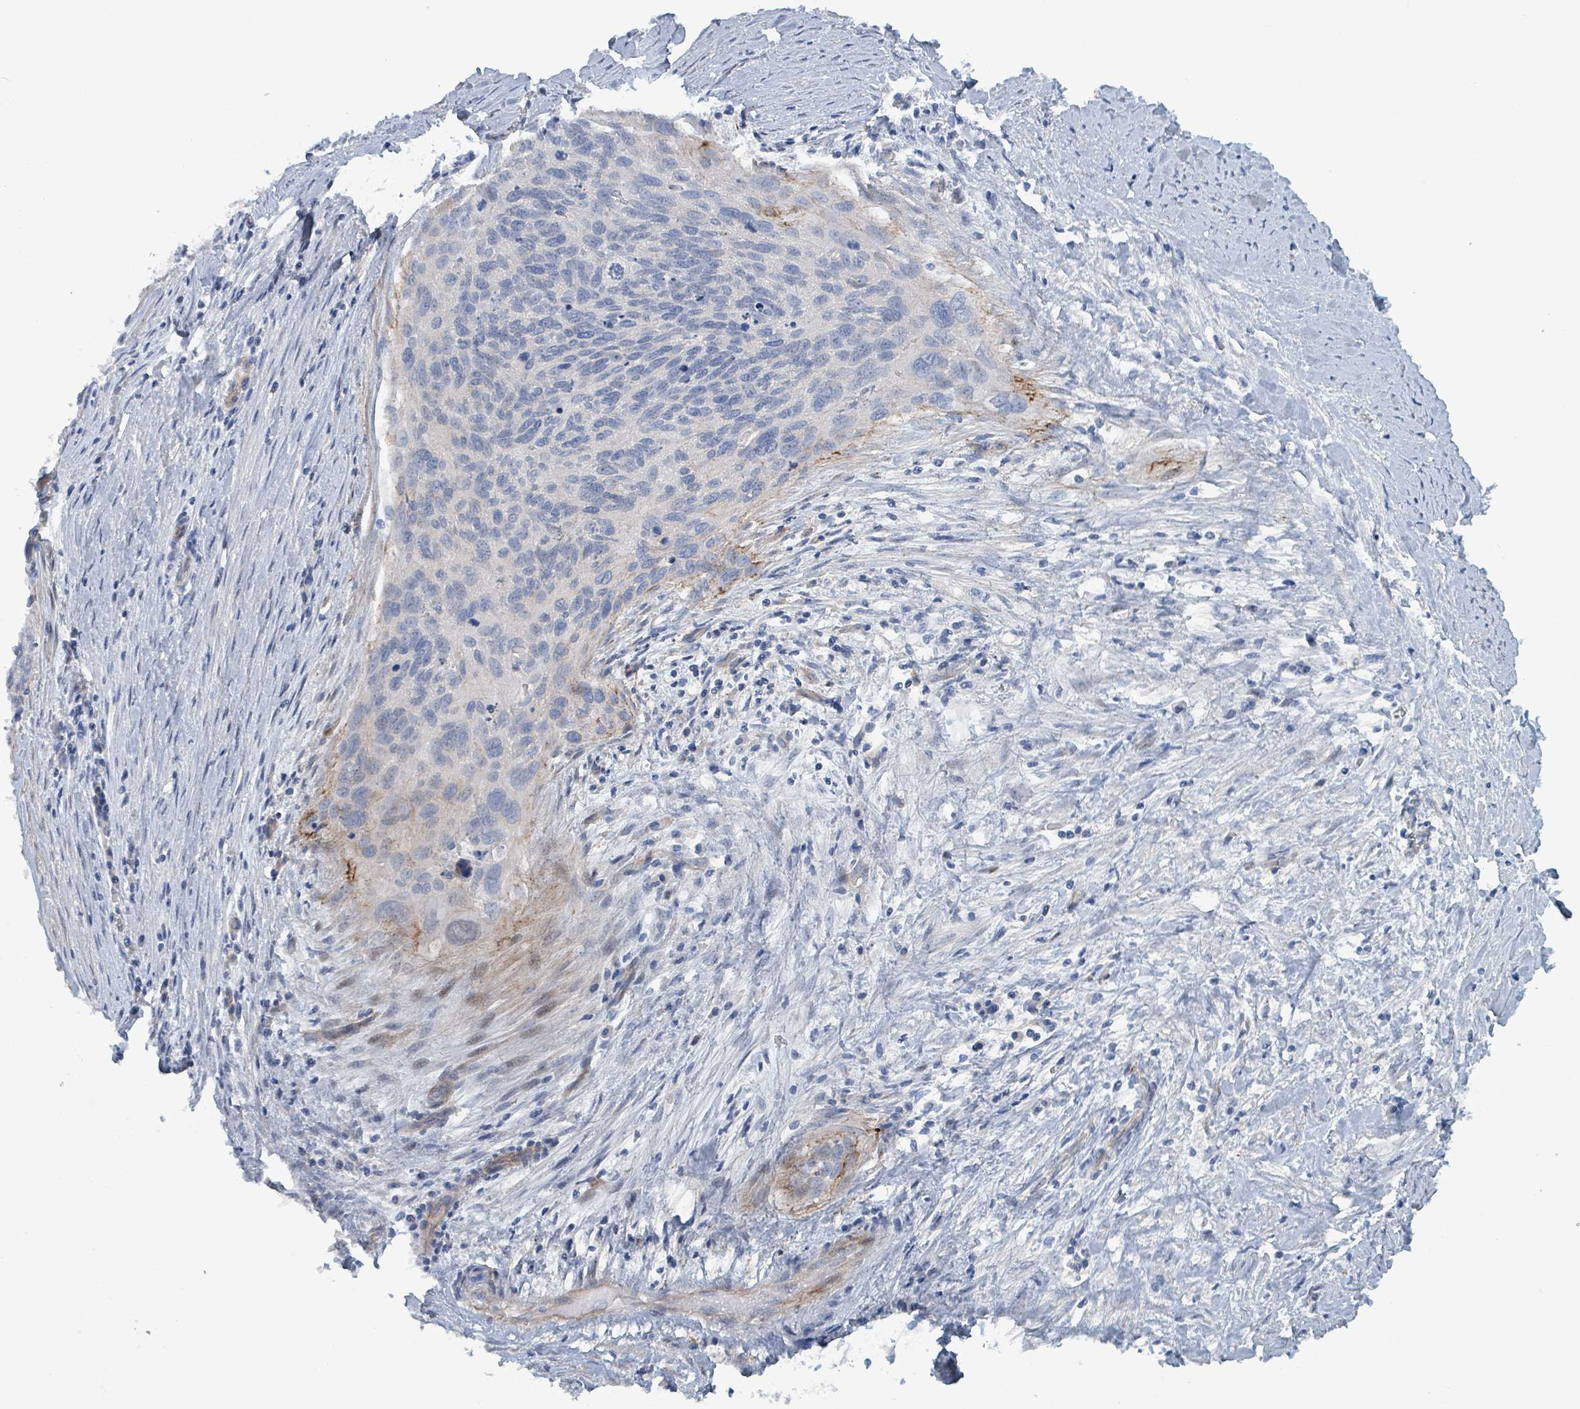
{"staining": {"intensity": "negative", "quantity": "none", "location": "none"}, "tissue": "cervical cancer", "cell_type": "Tumor cells", "image_type": "cancer", "snomed": [{"axis": "morphology", "description": "Squamous cell carcinoma, NOS"}, {"axis": "topography", "description": "Cervix"}], "caption": "This is an IHC photomicrograph of cervical cancer. There is no staining in tumor cells.", "gene": "TAAR5", "patient": {"sex": "female", "age": 55}}